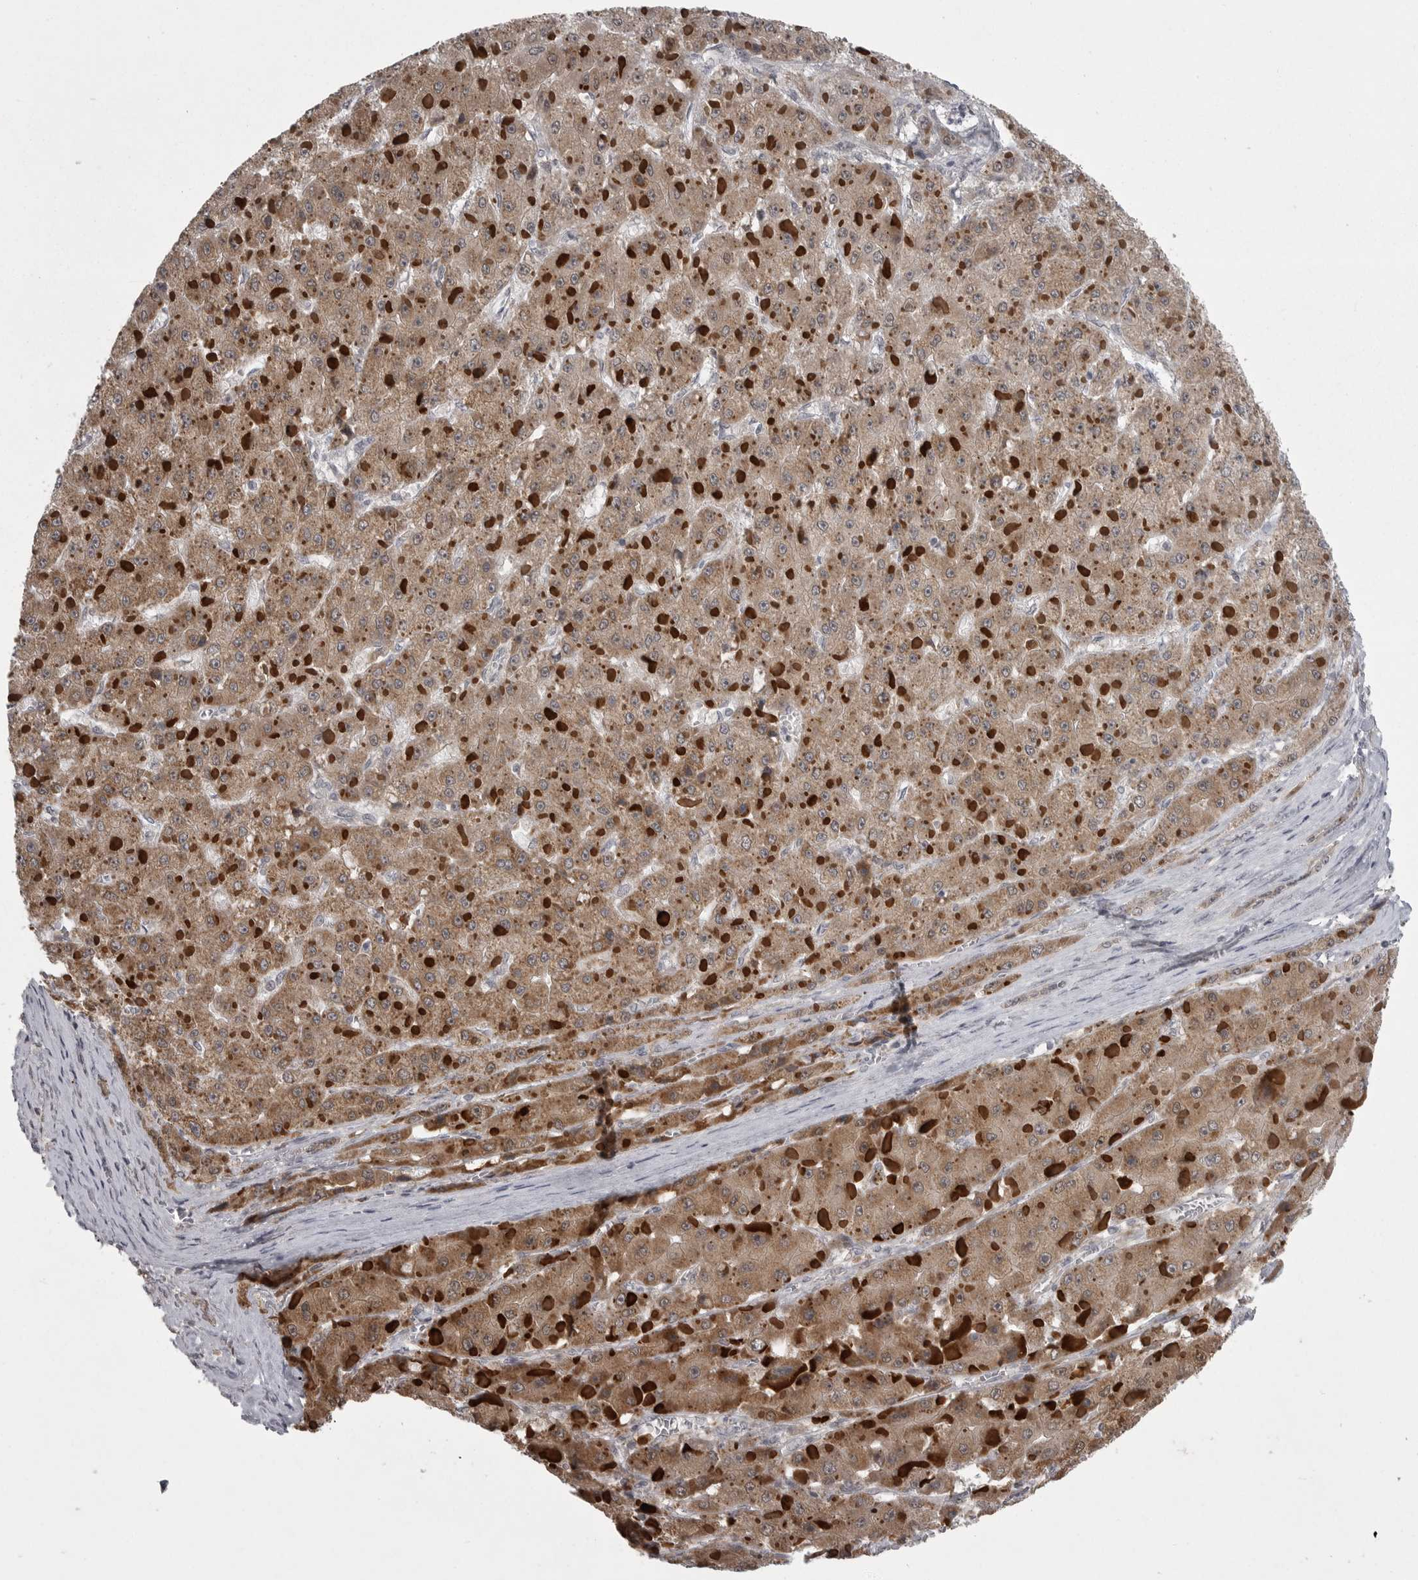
{"staining": {"intensity": "moderate", "quantity": ">75%", "location": "cytoplasmic/membranous"}, "tissue": "liver cancer", "cell_type": "Tumor cells", "image_type": "cancer", "snomed": [{"axis": "morphology", "description": "Carcinoma, Hepatocellular, NOS"}, {"axis": "topography", "description": "Liver"}], "caption": "A medium amount of moderate cytoplasmic/membranous expression is seen in approximately >75% of tumor cells in hepatocellular carcinoma (liver) tissue. (DAB IHC with brightfield microscopy, high magnification).", "gene": "PPP1R9A", "patient": {"sex": "female", "age": 73}}